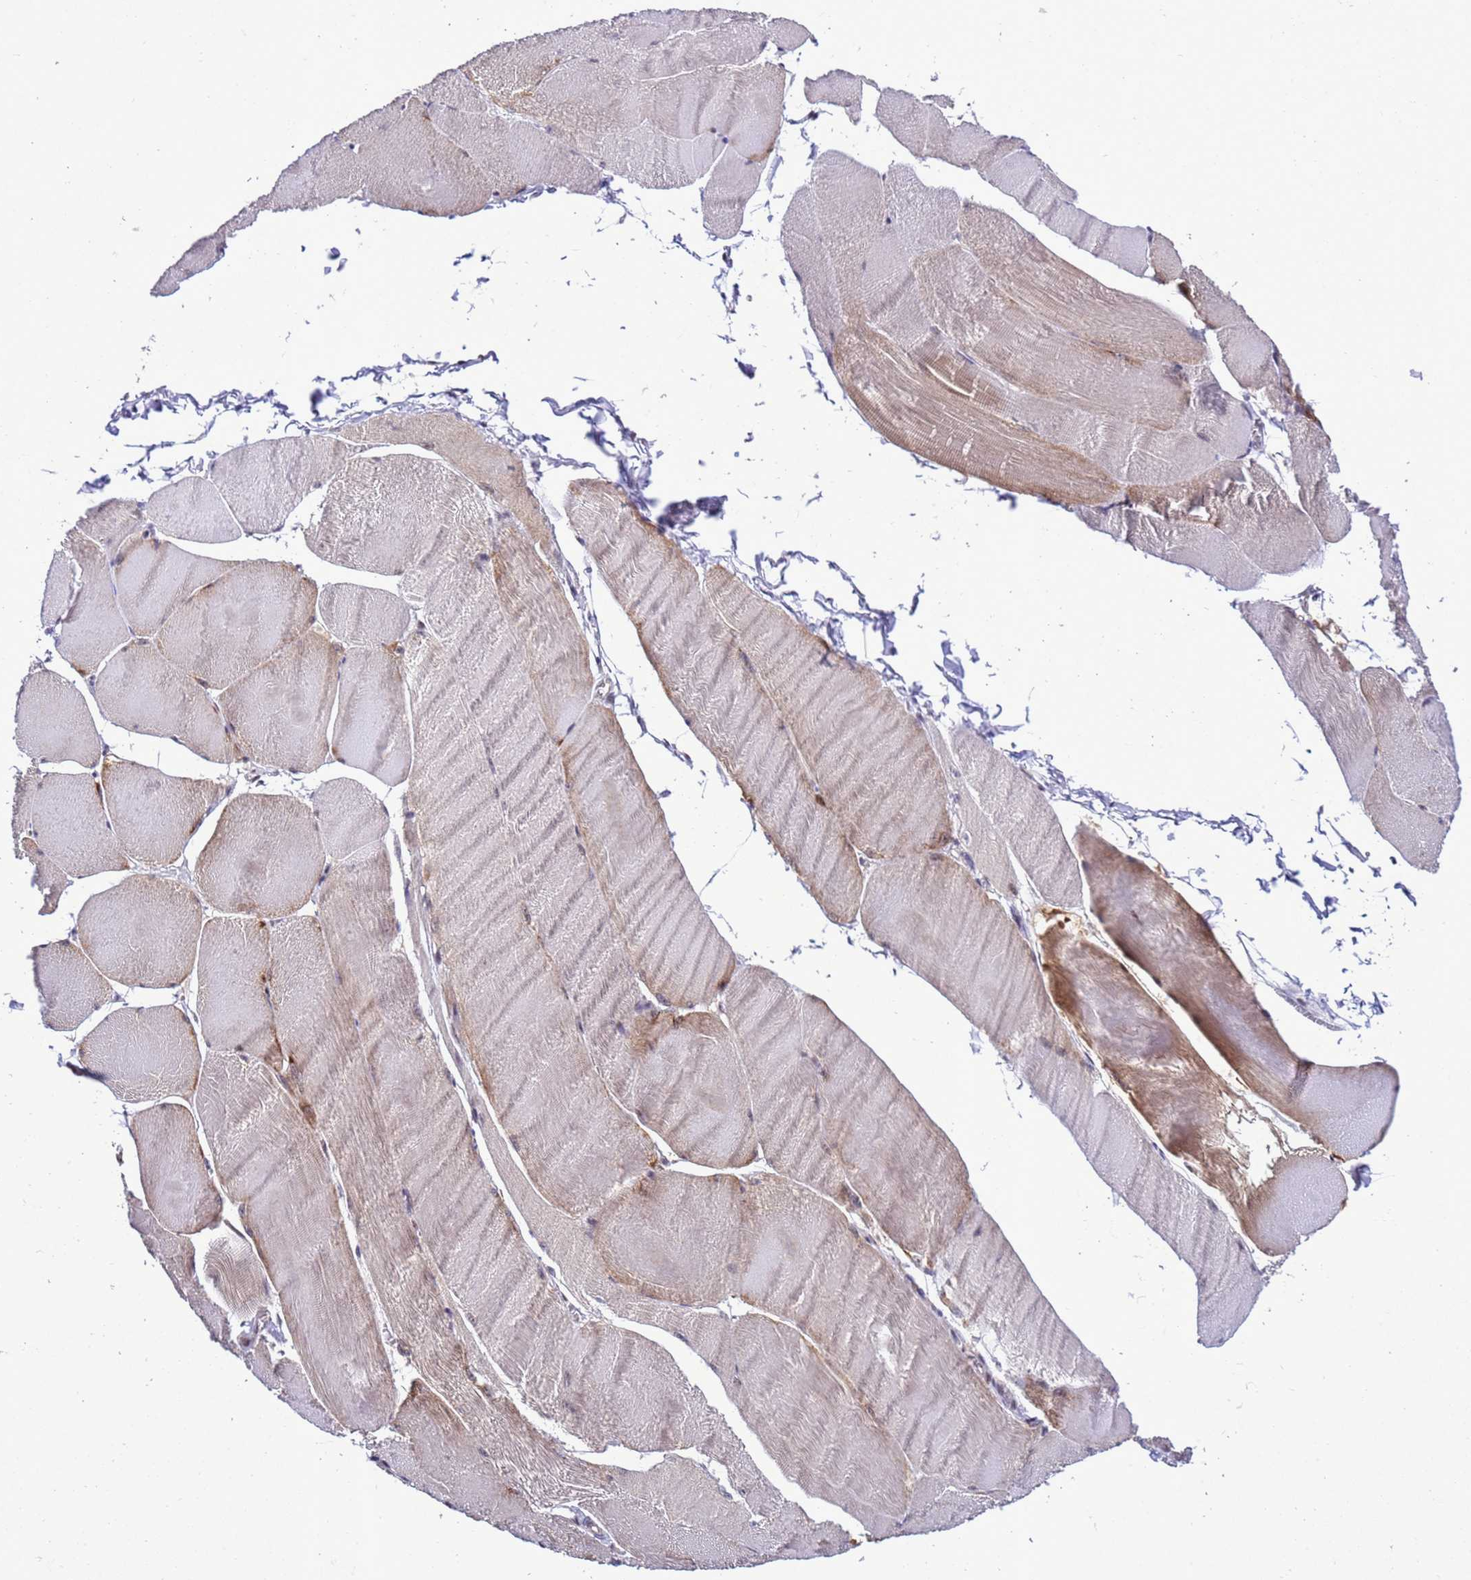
{"staining": {"intensity": "weak", "quantity": "25%-75%", "location": "cytoplasmic/membranous"}, "tissue": "skeletal muscle", "cell_type": "Myocytes", "image_type": "normal", "snomed": [{"axis": "morphology", "description": "Normal tissue, NOS"}, {"axis": "morphology", "description": "Basal cell carcinoma"}, {"axis": "topography", "description": "Skeletal muscle"}], "caption": "IHC staining of benign skeletal muscle, which shows low levels of weak cytoplasmic/membranous positivity in about 25%-75% of myocytes indicating weak cytoplasmic/membranous protein expression. The staining was performed using DAB (3,3'-diaminobenzidine) (brown) for protein detection and nuclei were counterstained in hematoxylin (blue).", "gene": "RASD1", "patient": {"sex": "female", "age": 64}}